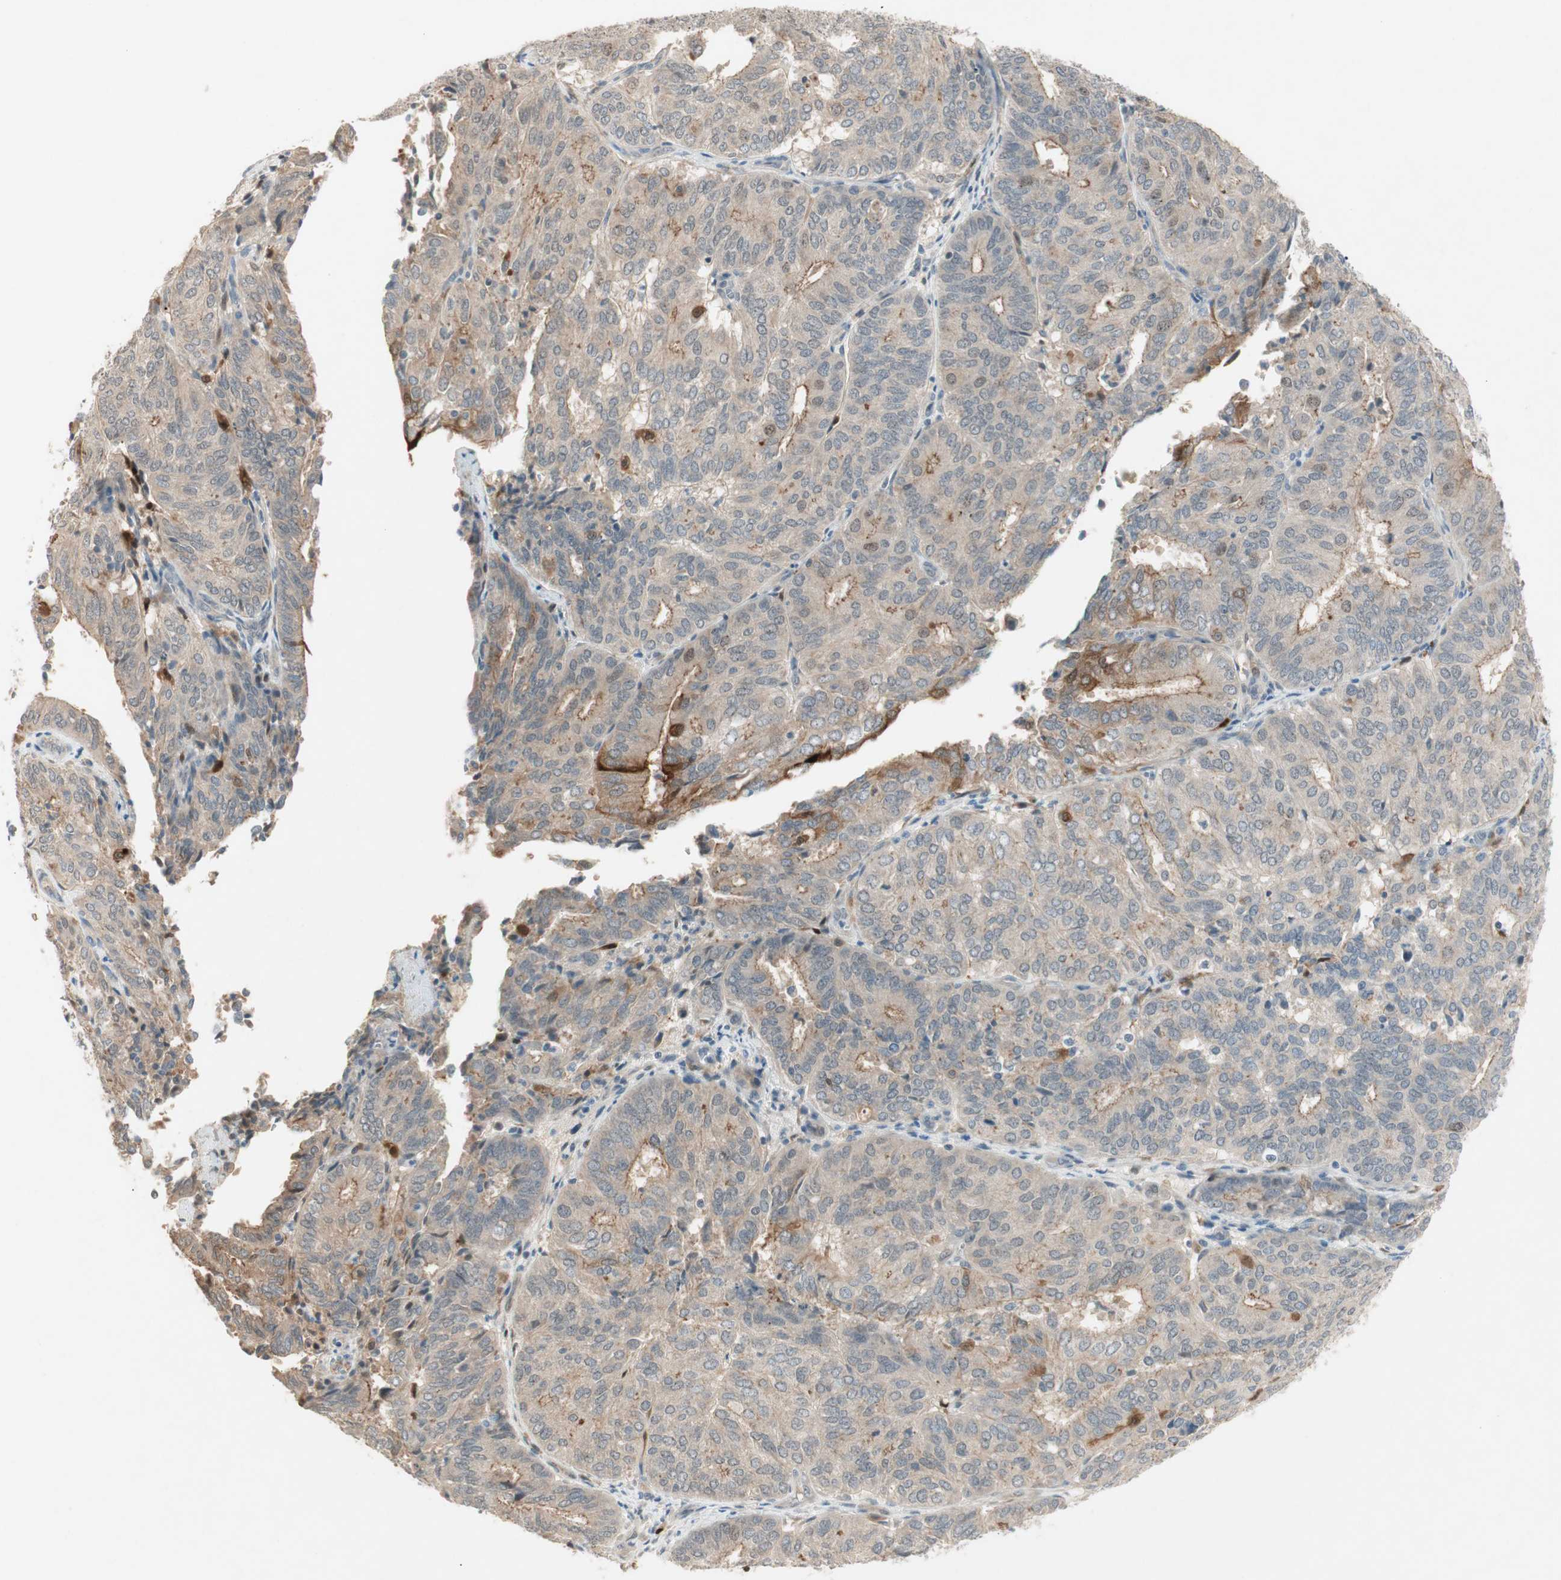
{"staining": {"intensity": "moderate", "quantity": "25%-75%", "location": "cytoplasmic/membranous"}, "tissue": "endometrial cancer", "cell_type": "Tumor cells", "image_type": "cancer", "snomed": [{"axis": "morphology", "description": "Adenocarcinoma, NOS"}, {"axis": "topography", "description": "Uterus"}], "caption": "A medium amount of moderate cytoplasmic/membranous positivity is seen in approximately 25%-75% of tumor cells in endometrial cancer tissue. (IHC, brightfield microscopy, high magnification).", "gene": "RTL6", "patient": {"sex": "female", "age": 60}}